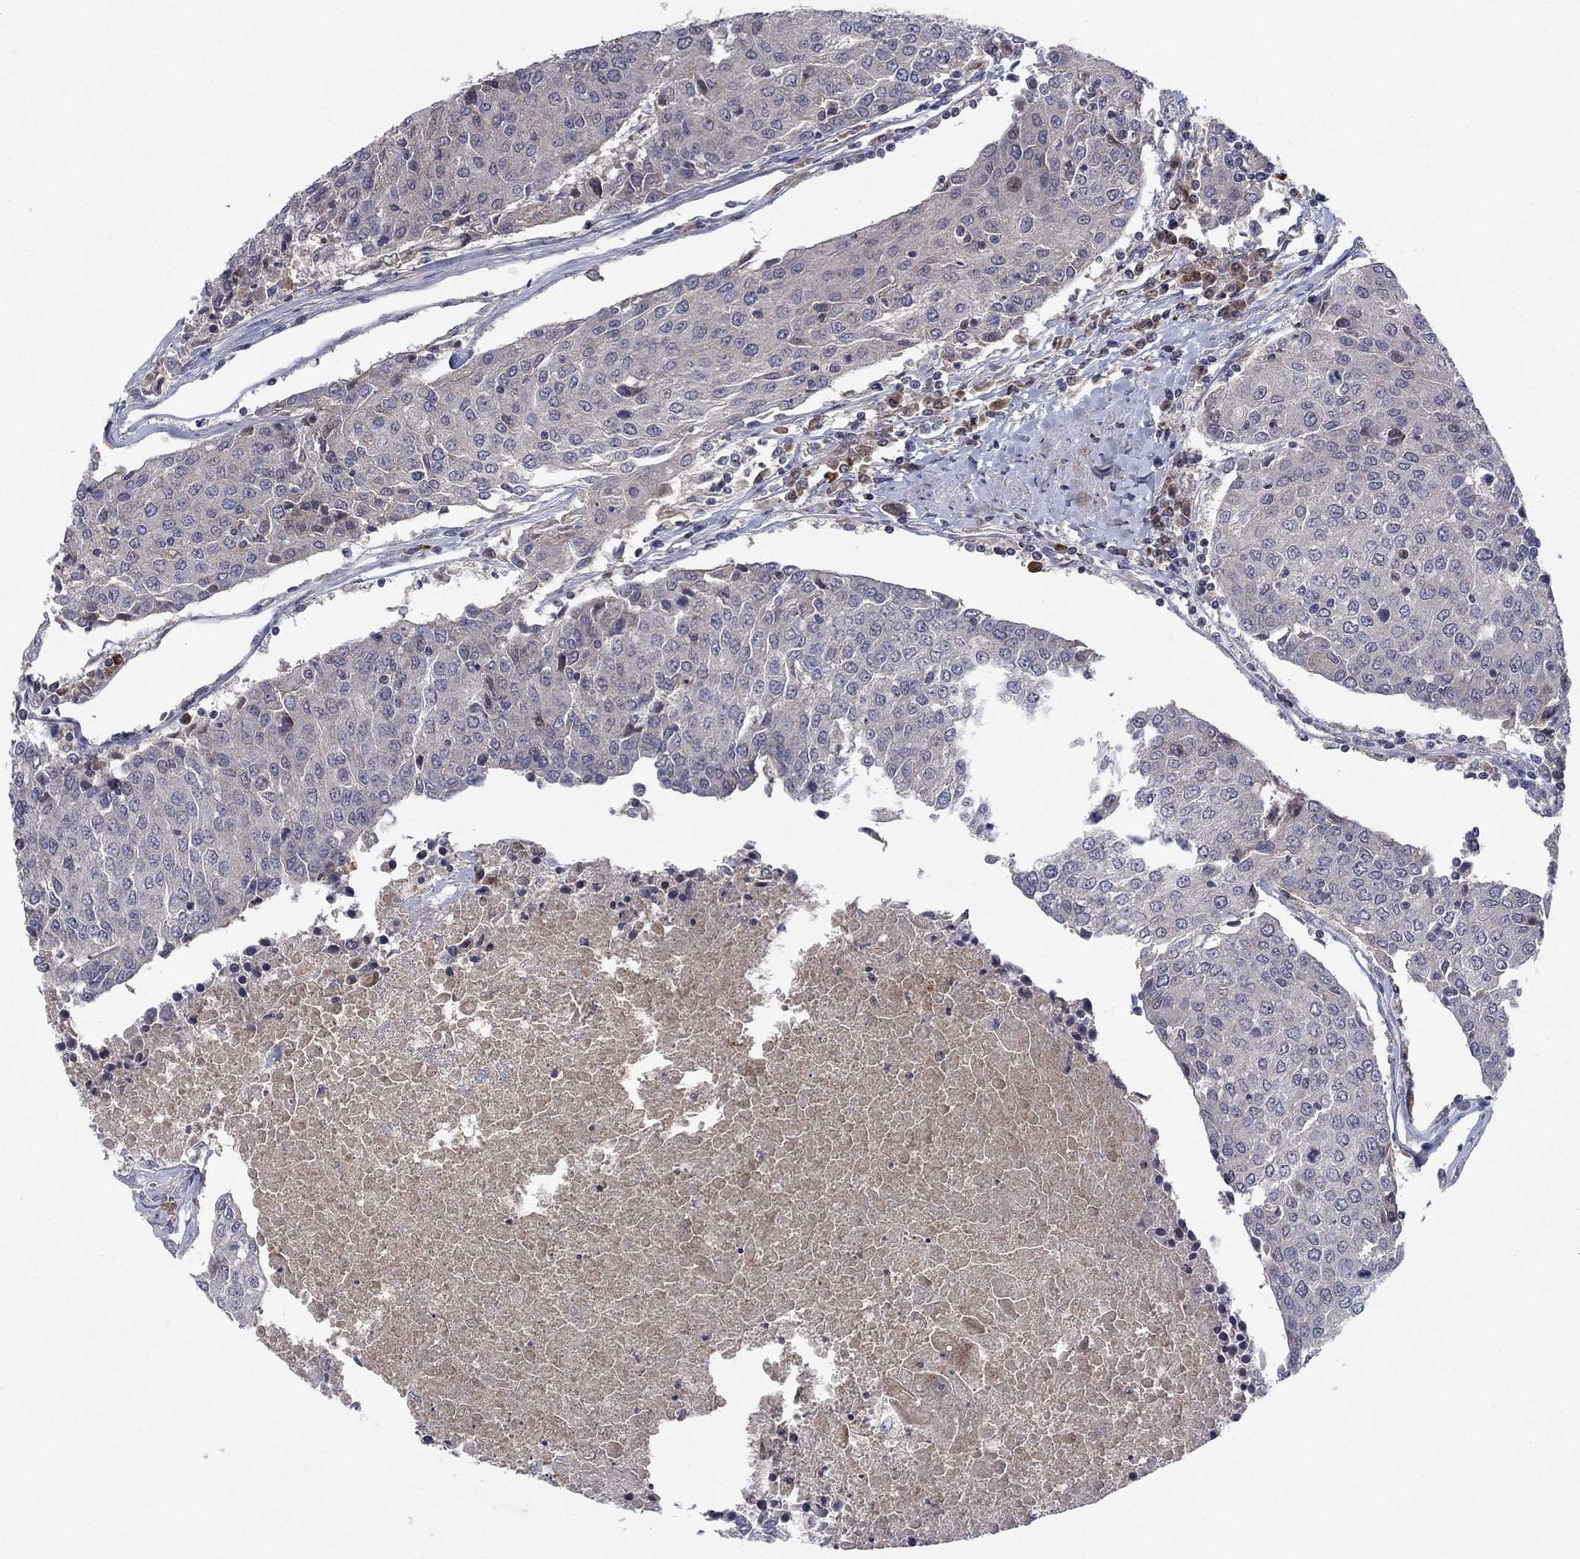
{"staining": {"intensity": "negative", "quantity": "none", "location": "none"}, "tissue": "urothelial cancer", "cell_type": "Tumor cells", "image_type": "cancer", "snomed": [{"axis": "morphology", "description": "Urothelial carcinoma, High grade"}, {"axis": "topography", "description": "Urinary bladder"}], "caption": "DAB immunohistochemical staining of urothelial carcinoma (high-grade) reveals no significant expression in tumor cells. (DAB immunohistochemistry, high magnification).", "gene": "IL4", "patient": {"sex": "female", "age": 85}}